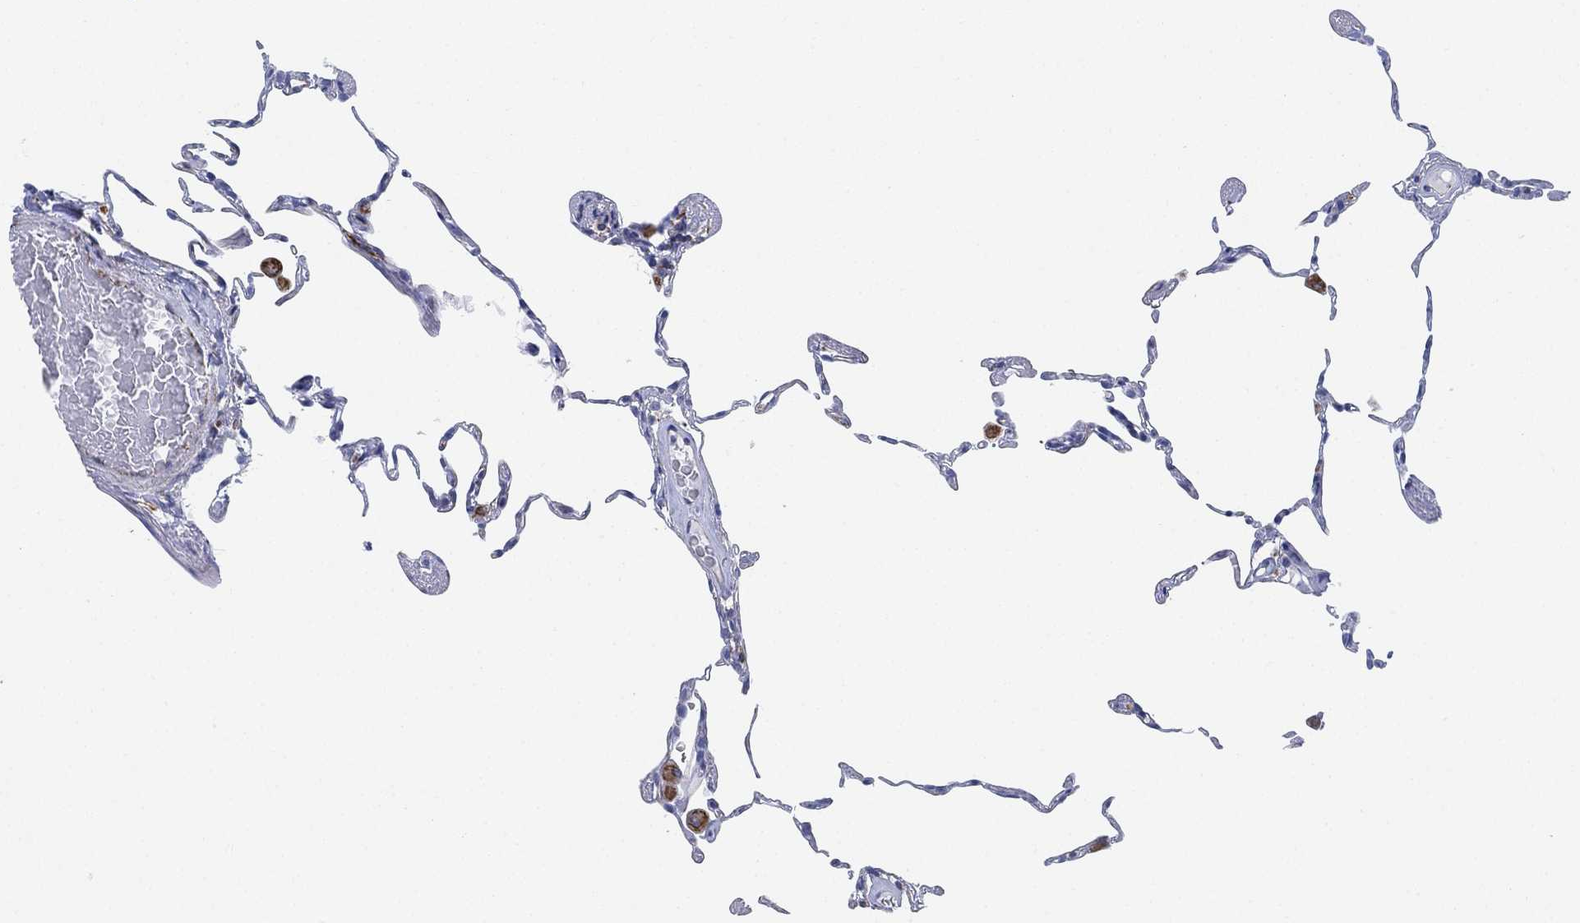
{"staining": {"intensity": "negative", "quantity": "none", "location": "none"}, "tissue": "lung", "cell_type": "Alveolar cells", "image_type": "normal", "snomed": [{"axis": "morphology", "description": "Normal tissue, NOS"}, {"axis": "topography", "description": "Lung"}], "caption": "This is an IHC photomicrograph of unremarkable human lung. There is no expression in alveolar cells.", "gene": "PSKH2", "patient": {"sex": "female", "age": 57}}